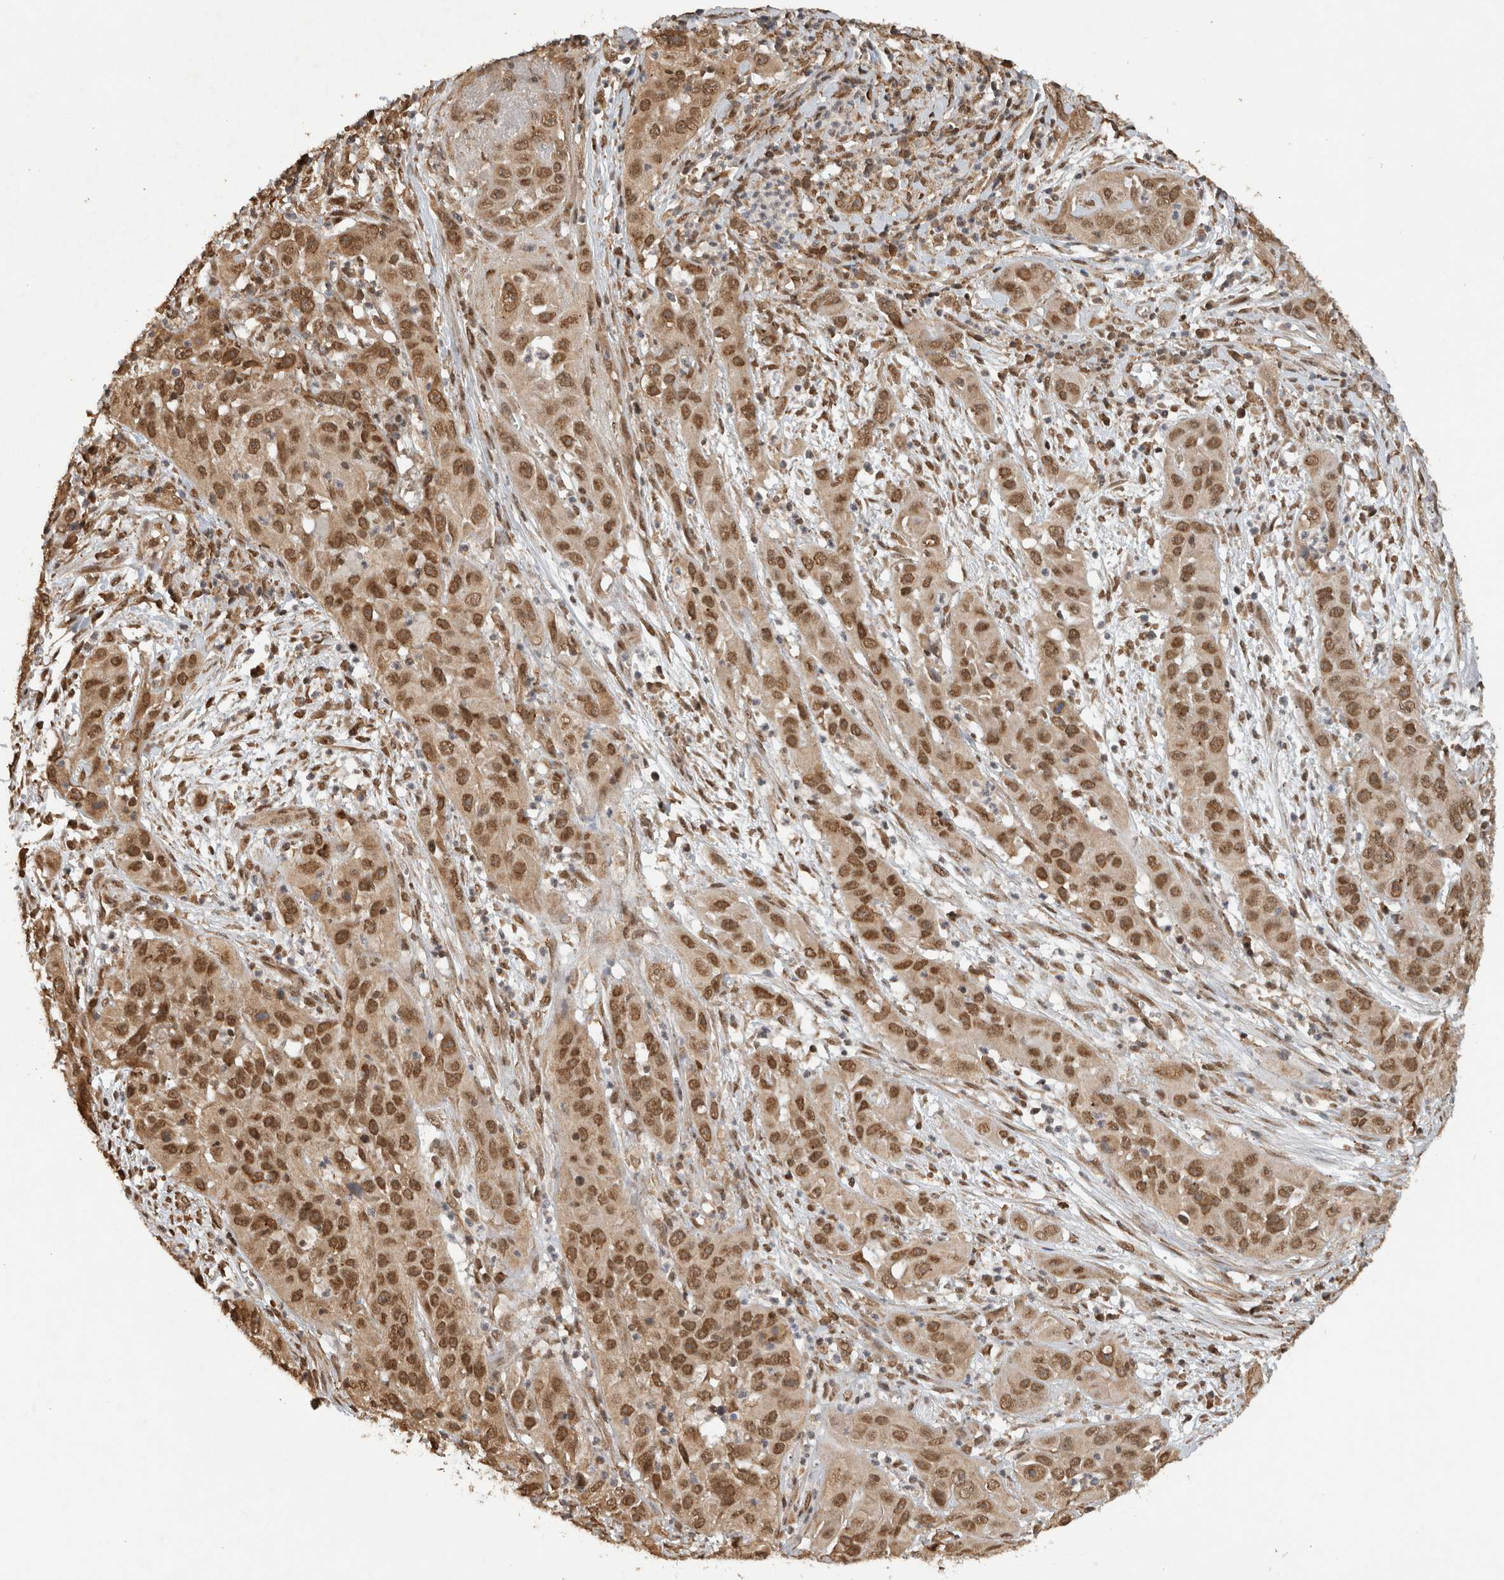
{"staining": {"intensity": "moderate", "quantity": ">75%", "location": "nuclear"}, "tissue": "cervical cancer", "cell_type": "Tumor cells", "image_type": "cancer", "snomed": [{"axis": "morphology", "description": "Squamous cell carcinoma, NOS"}, {"axis": "topography", "description": "Cervix"}], "caption": "Cervical cancer (squamous cell carcinoma) stained with a protein marker demonstrates moderate staining in tumor cells.", "gene": "C1orf21", "patient": {"sex": "female", "age": 32}}